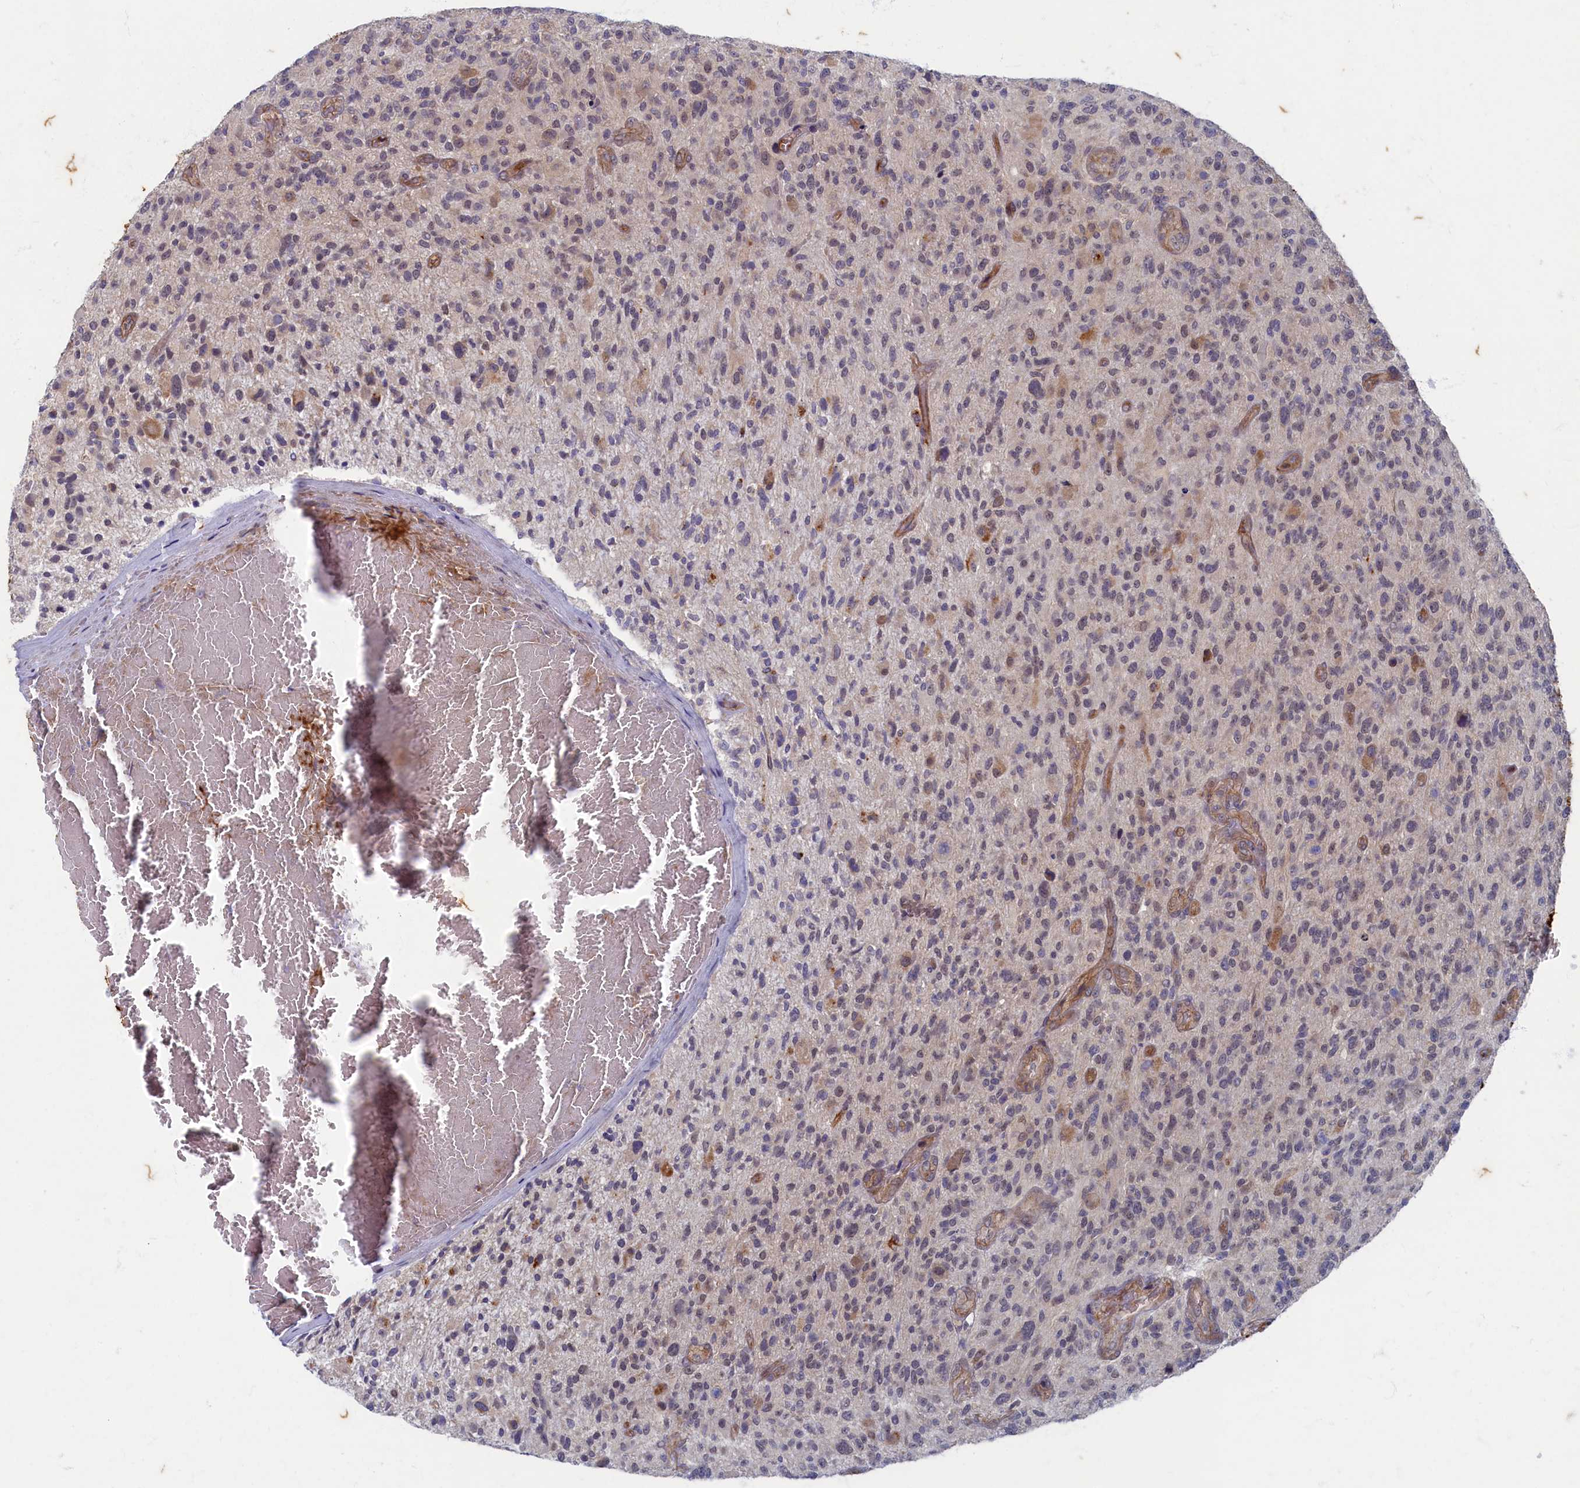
{"staining": {"intensity": "negative", "quantity": "none", "location": "none"}, "tissue": "glioma", "cell_type": "Tumor cells", "image_type": "cancer", "snomed": [{"axis": "morphology", "description": "Glioma, malignant, High grade"}, {"axis": "topography", "description": "Brain"}], "caption": "Immunohistochemistry (IHC) photomicrograph of neoplastic tissue: glioma stained with DAB reveals no significant protein expression in tumor cells. Nuclei are stained in blue.", "gene": "WDR59", "patient": {"sex": "male", "age": 47}}